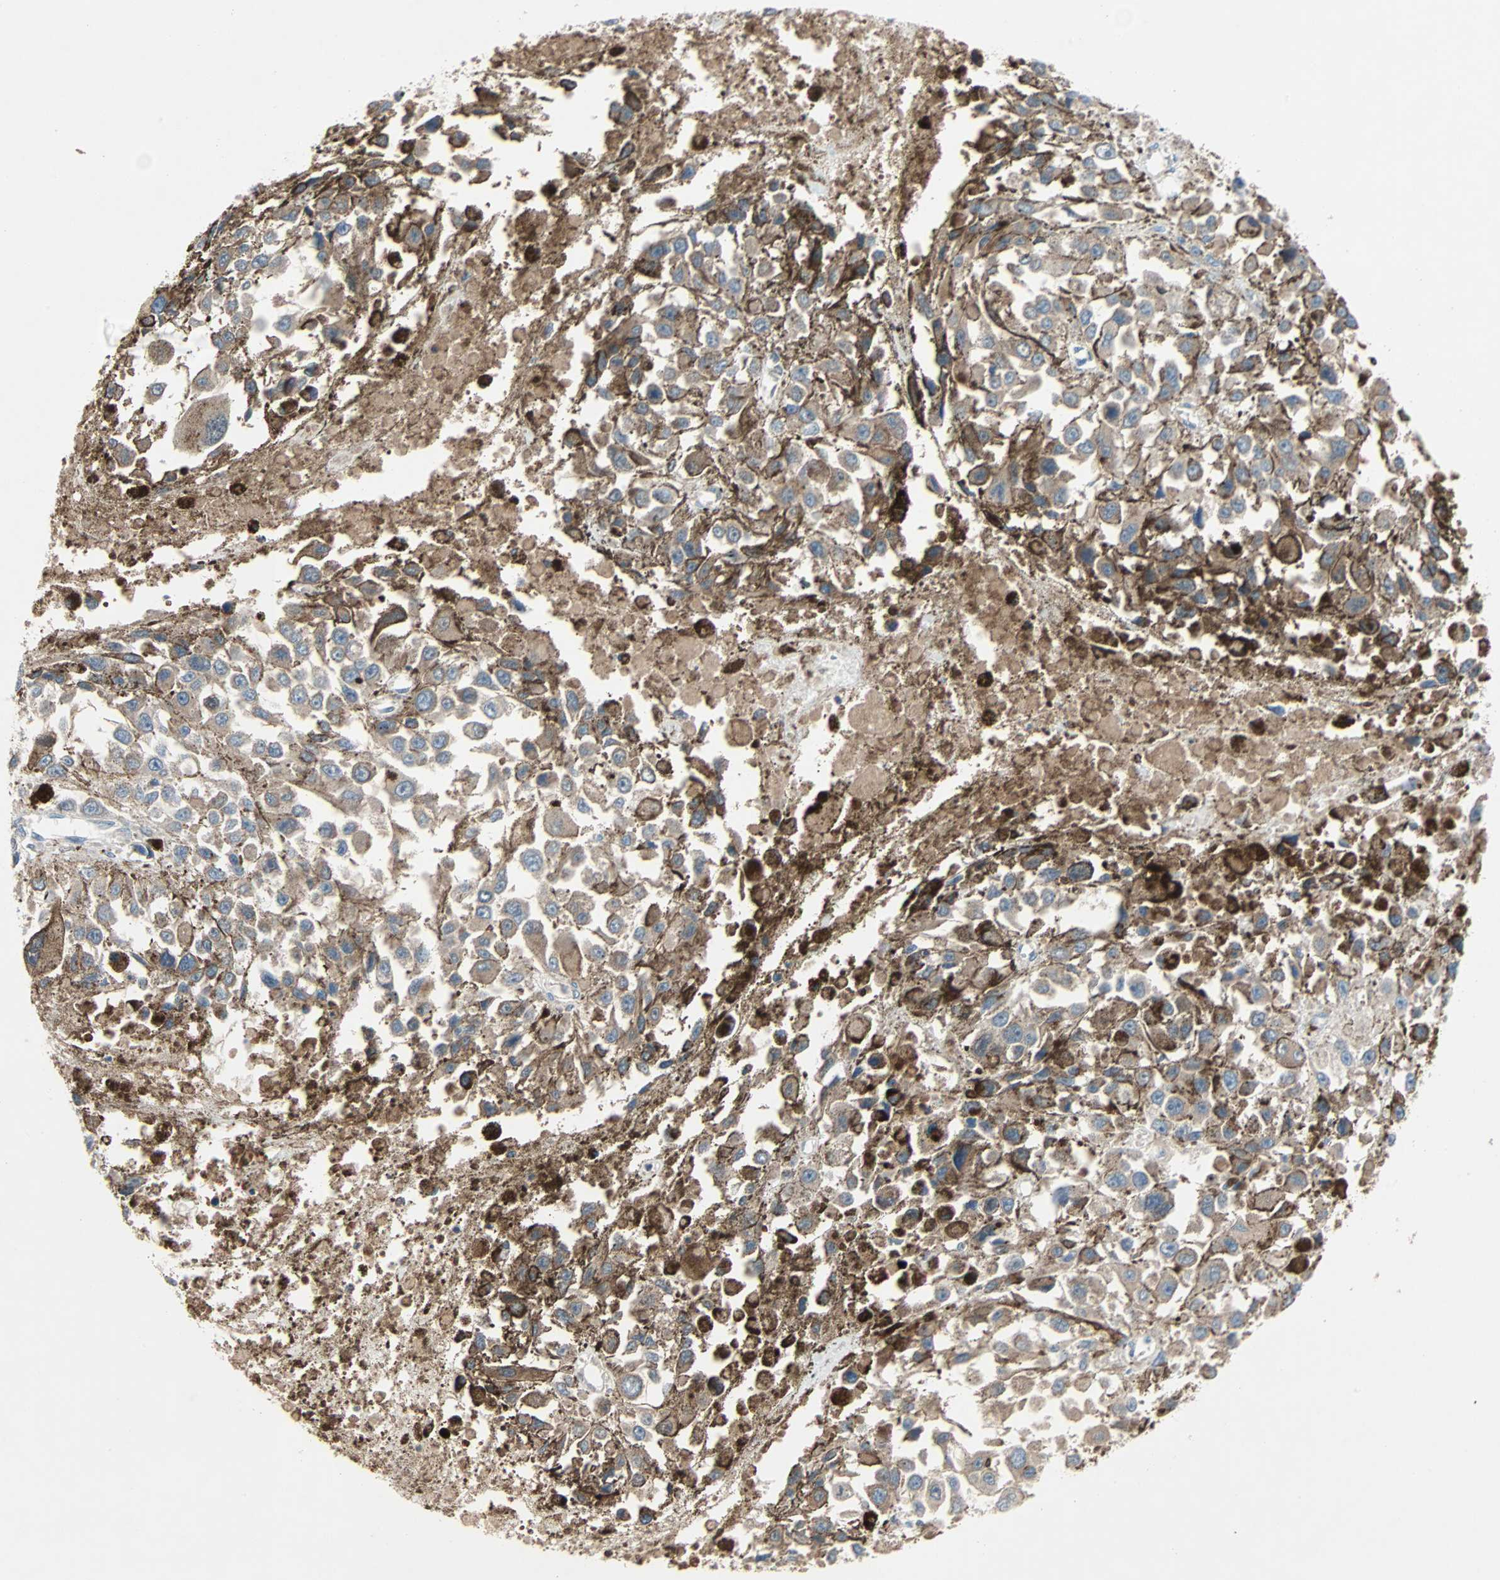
{"staining": {"intensity": "strong", "quantity": ">75%", "location": "cytoplasmic/membranous"}, "tissue": "melanoma", "cell_type": "Tumor cells", "image_type": "cancer", "snomed": [{"axis": "morphology", "description": "Malignant melanoma, Metastatic site"}, {"axis": "topography", "description": "Lymph node"}], "caption": "Malignant melanoma (metastatic site) tissue displays strong cytoplasmic/membranous staining in about >75% of tumor cells, visualized by immunohistochemistry.", "gene": "XYLT1", "patient": {"sex": "male", "age": 59}}